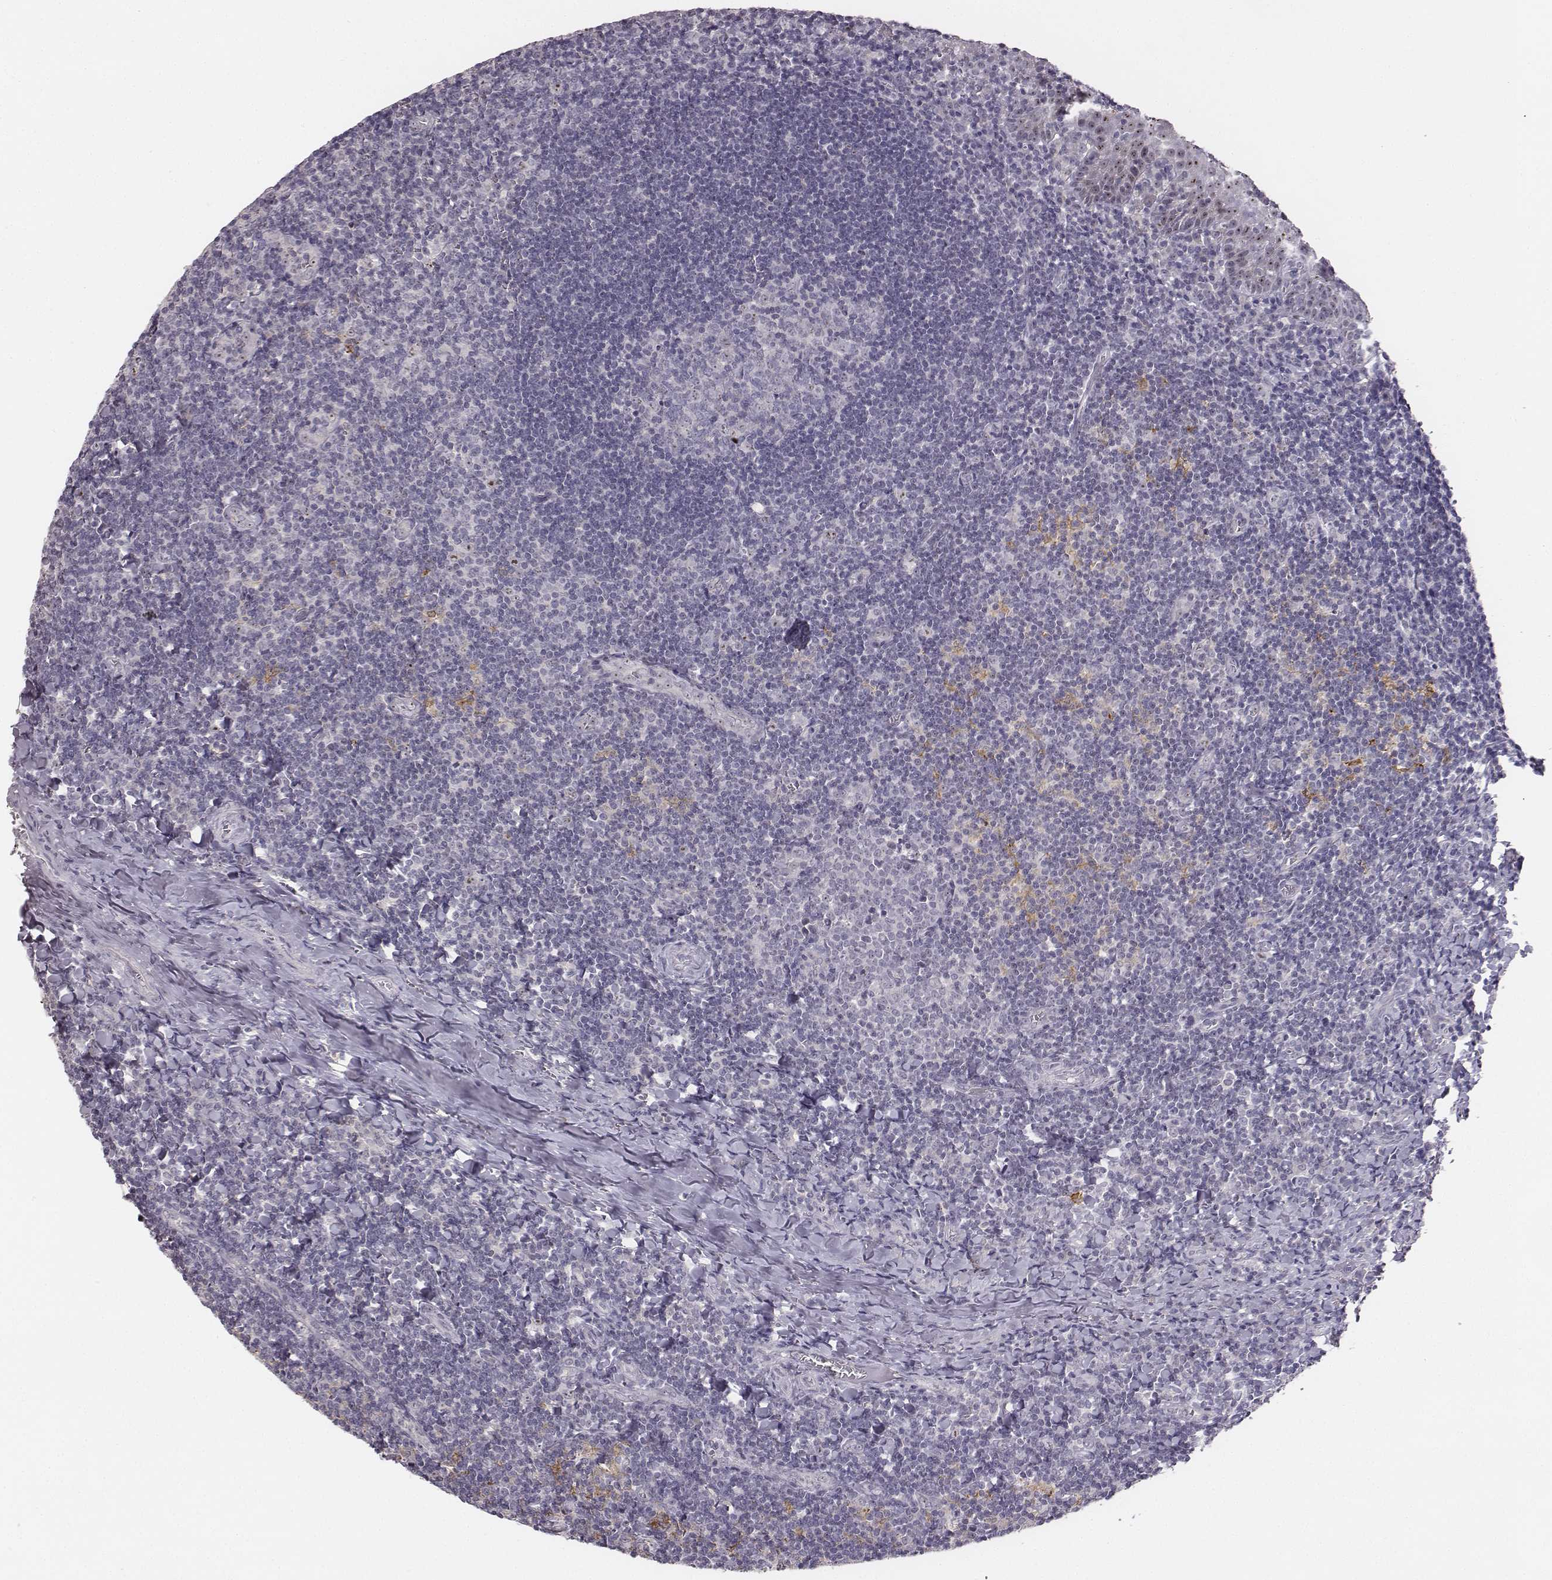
{"staining": {"intensity": "moderate", "quantity": "25%-75%", "location": "nuclear"}, "tissue": "tonsil", "cell_type": "Germinal center cells", "image_type": "normal", "snomed": [{"axis": "morphology", "description": "Normal tissue, NOS"}, {"axis": "morphology", "description": "Inflammation, NOS"}, {"axis": "topography", "description": "Tonsil"}], "caption": "Immunohistochemistry of normal human tonsil exhibits medium levels of moderate nuclear staining in about 25%-75% of germinal center cells.", "gene": "NIFK", "patient": {"sex": "female", "age": 31}}